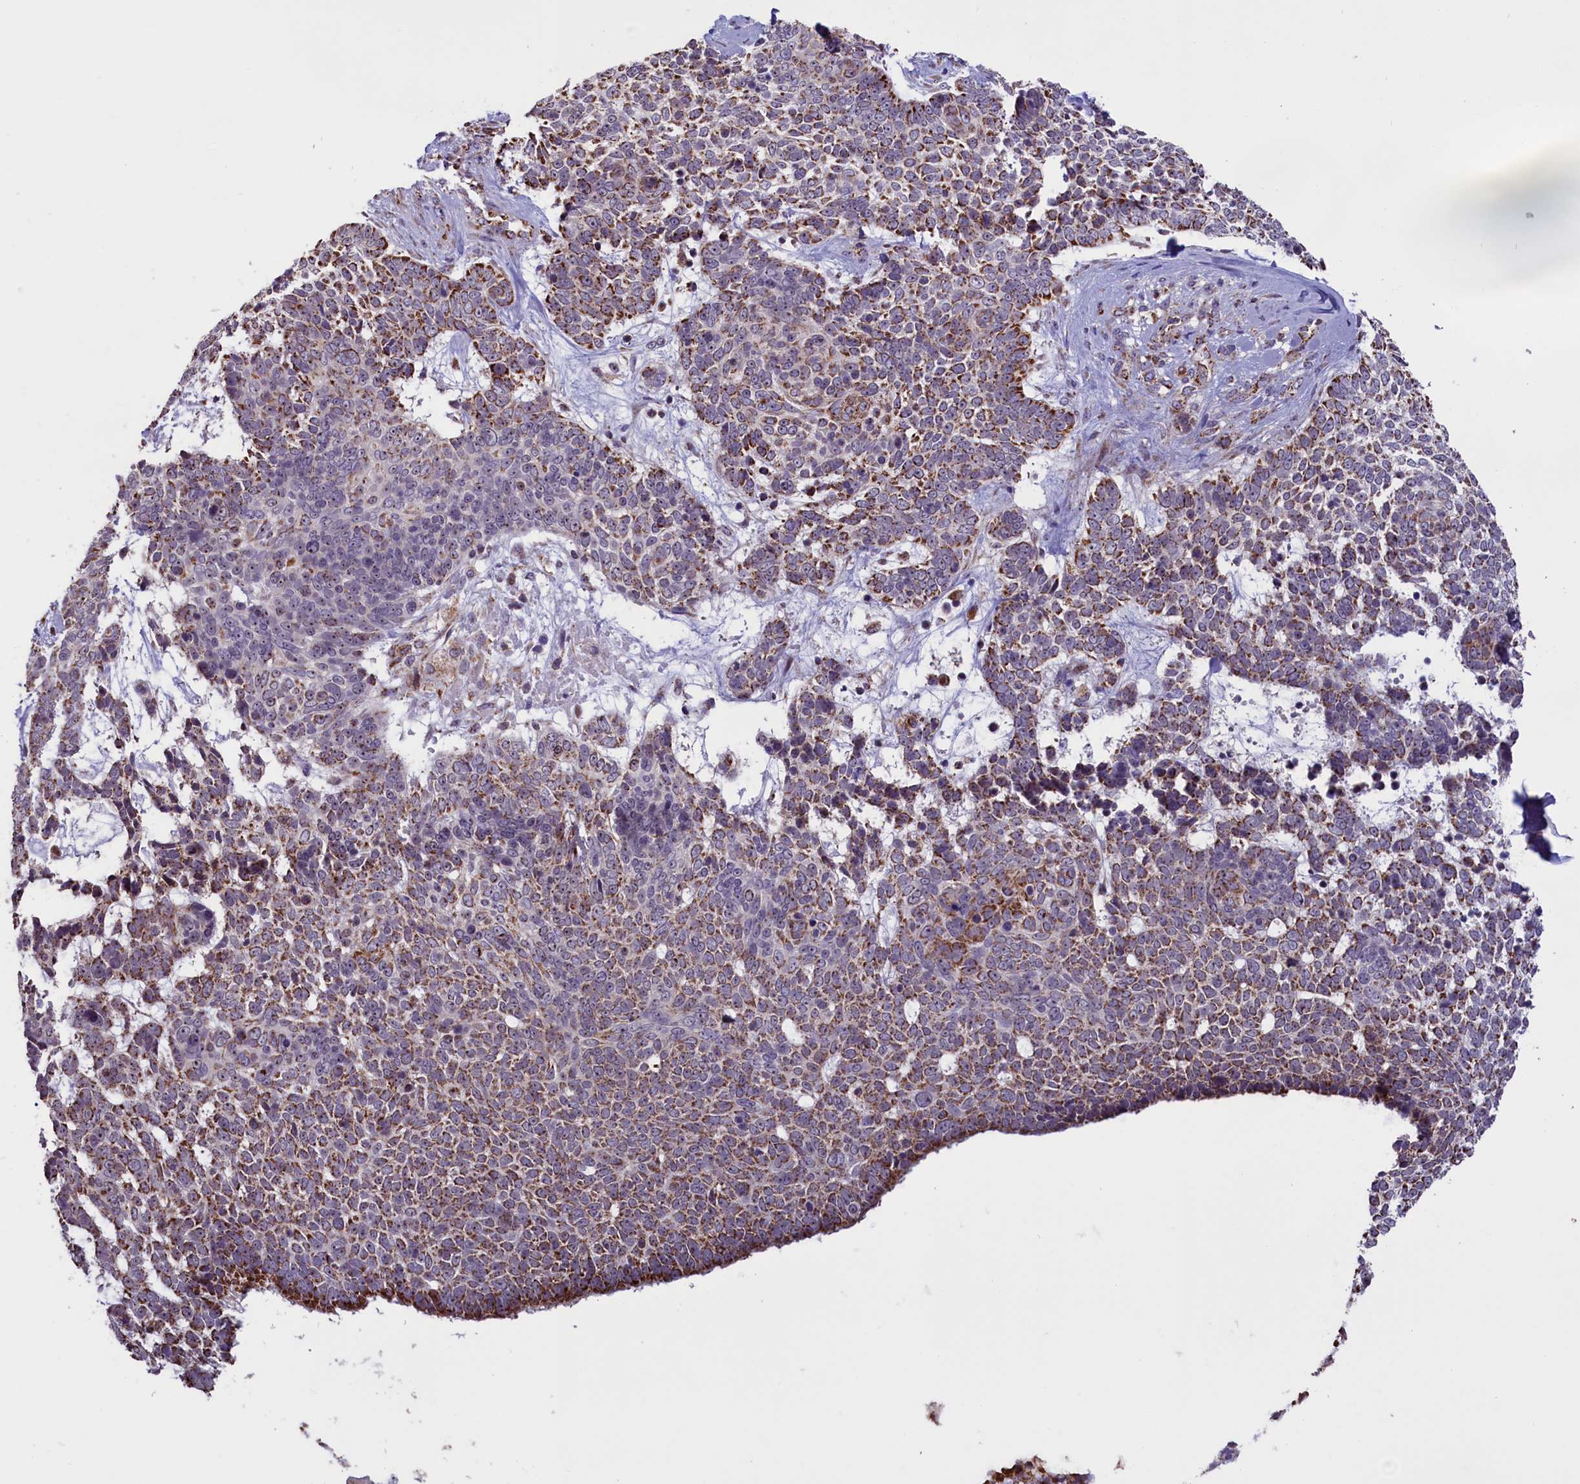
{"staining": {"intensity": "moderate", "quantity": ">75%", "location": "cytoplasmic/membranous"}, "tissue": "skin cancer", "cell_type": "Tumor cells", "image_type": "cancer", "snomed": [{"axis": "morphology", "description": "Basal cell carcinoma"}, {"axis": "topography", "description": "Skin"}], "caption": "Basal cell carcinoma (skin) tissue shows moderate cytoplasmic/membranous expression in approximately >75% of tumor cells, visualized by immunohistochemistry. The staining is performed using DAB (3,3'-diaminobenzidine) brown chromogen to label protein expression. The nuclei are counter-stained blue using hematoxylin.", "gene": "GLRX5", "patient": {"sex": "female", "age": 81}}